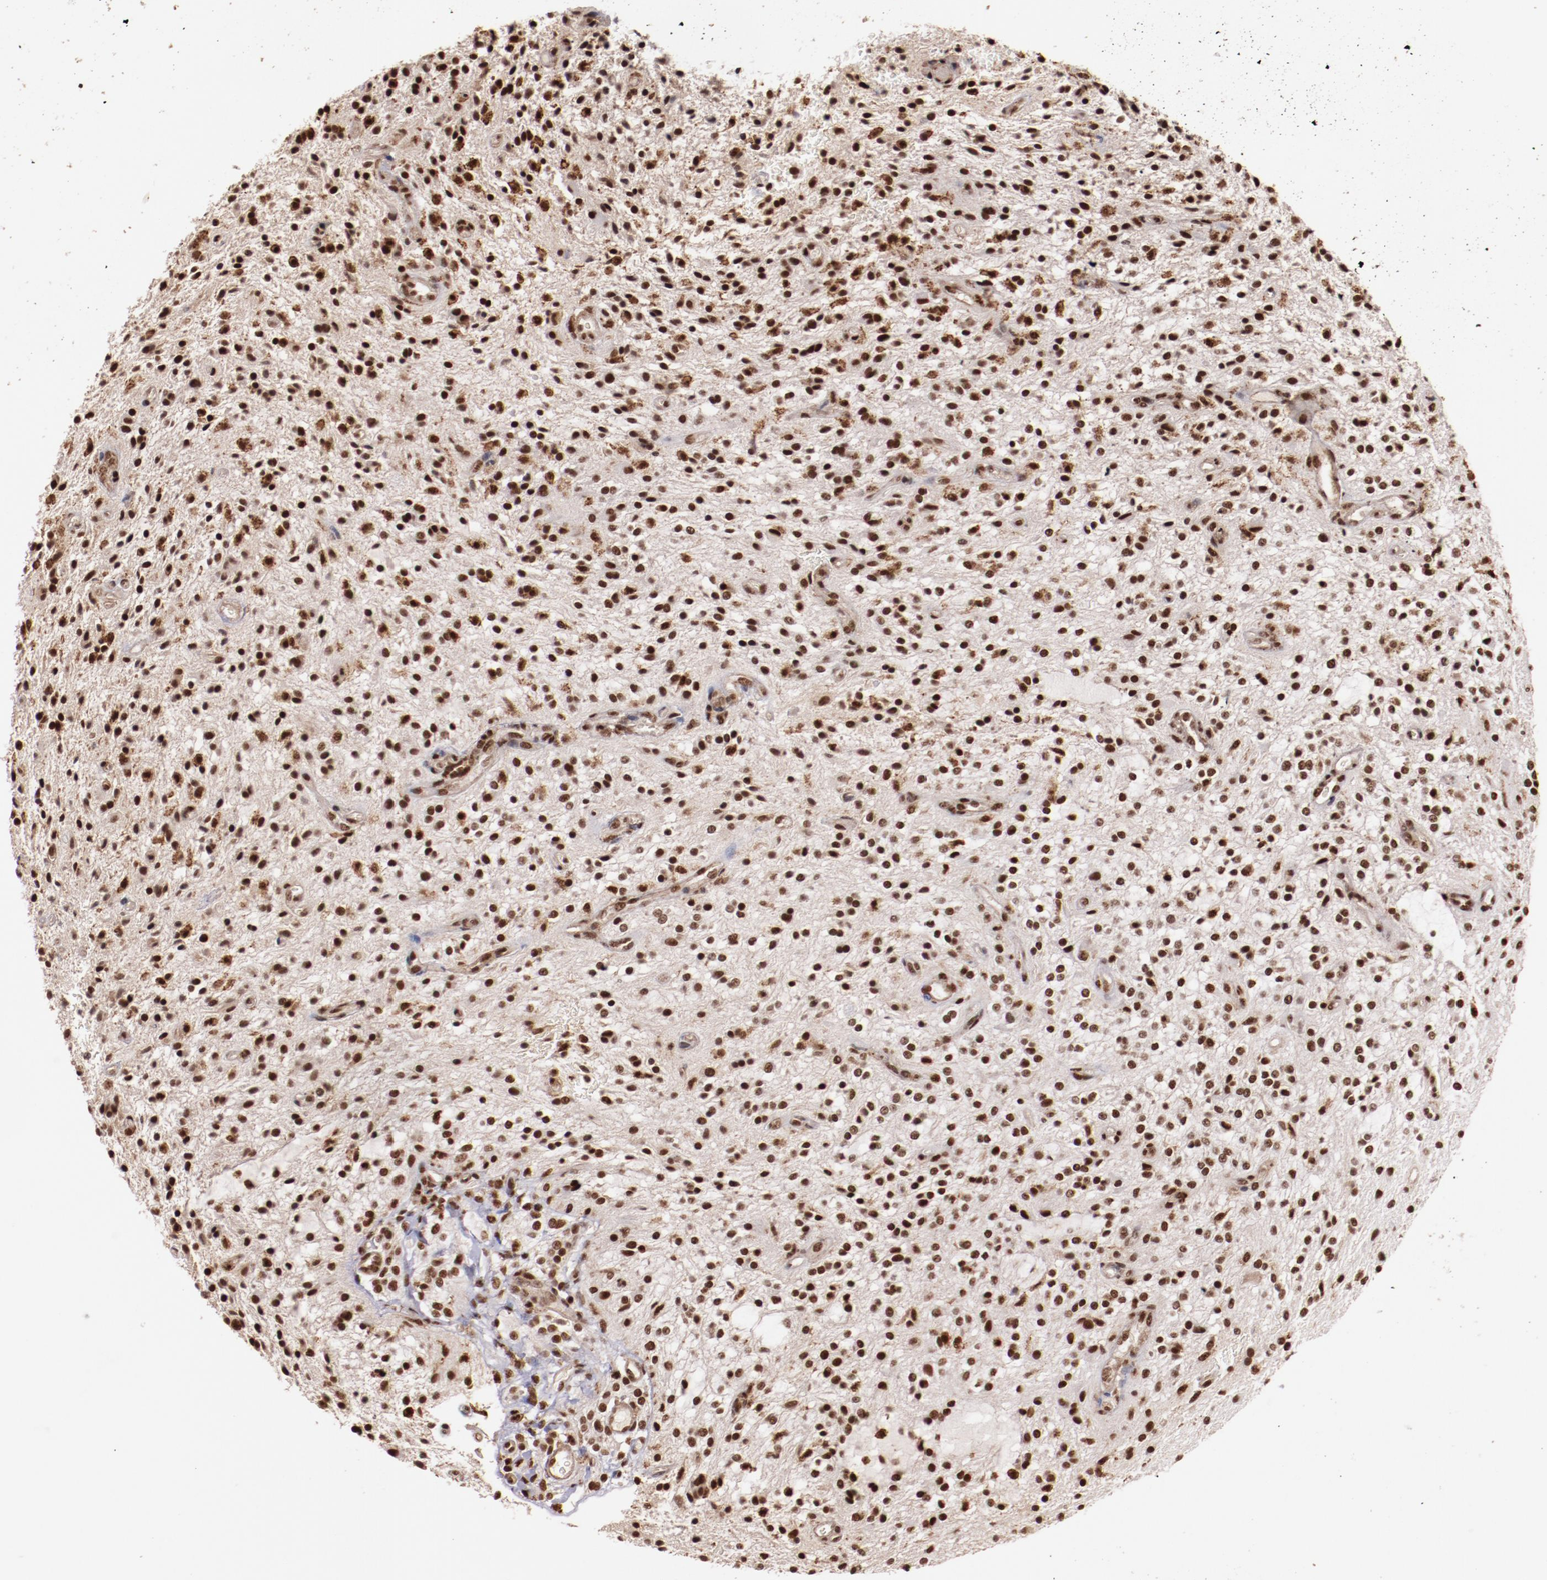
{"staining": {"intensity": "moderate", "quantity": ">75%", "location": "nuclear"}, "tissue": "glioma", "cell_type": "Tumor cells", "image_type": "cancer", "snomed": [{"axis": "morphology", "description": "Glioma, malignant, NOS"}, {"axis": "topography", "description": "Cerebellum"}], "caption": "Glioma (malignant) stained with a protein marker reveals moderate staining in tumor cells.", "gene": "STAG2", "patient": {"sex": "female", "age": 10}}